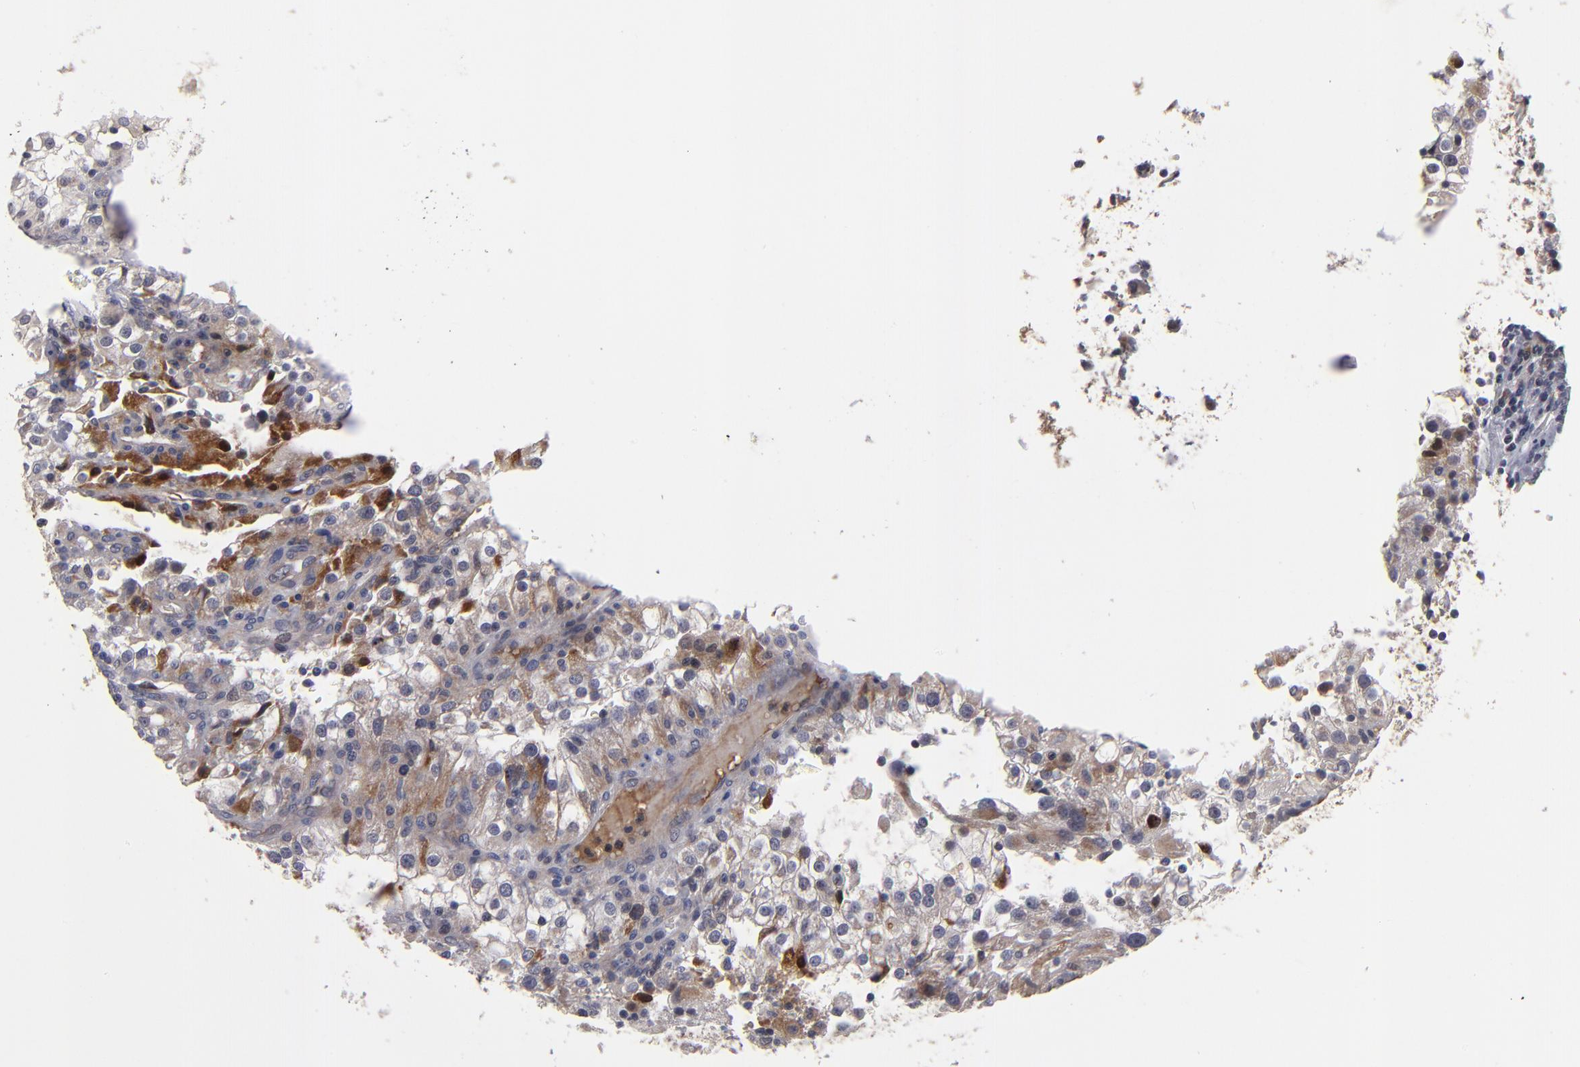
{"staining": {"intensity": "weak", "quantity": "<25%", "location": "cytoplasmic/membranous"}, "tissue": "renal cancer", "cell_type": "Tumor cells", "image_type": "cancer", "snomed": [{"axis": "morphology", "description": "Adenocarcinoma, NOS"}, {"axis": "topography", "description": "Kidney"}], "caption": "DAB immunohistochemical staining of human renal adenocarcinoma displays no significant expression in tumor cells.", "gene": "EXD2", "patient": {"sex": "female", "age": 52}}